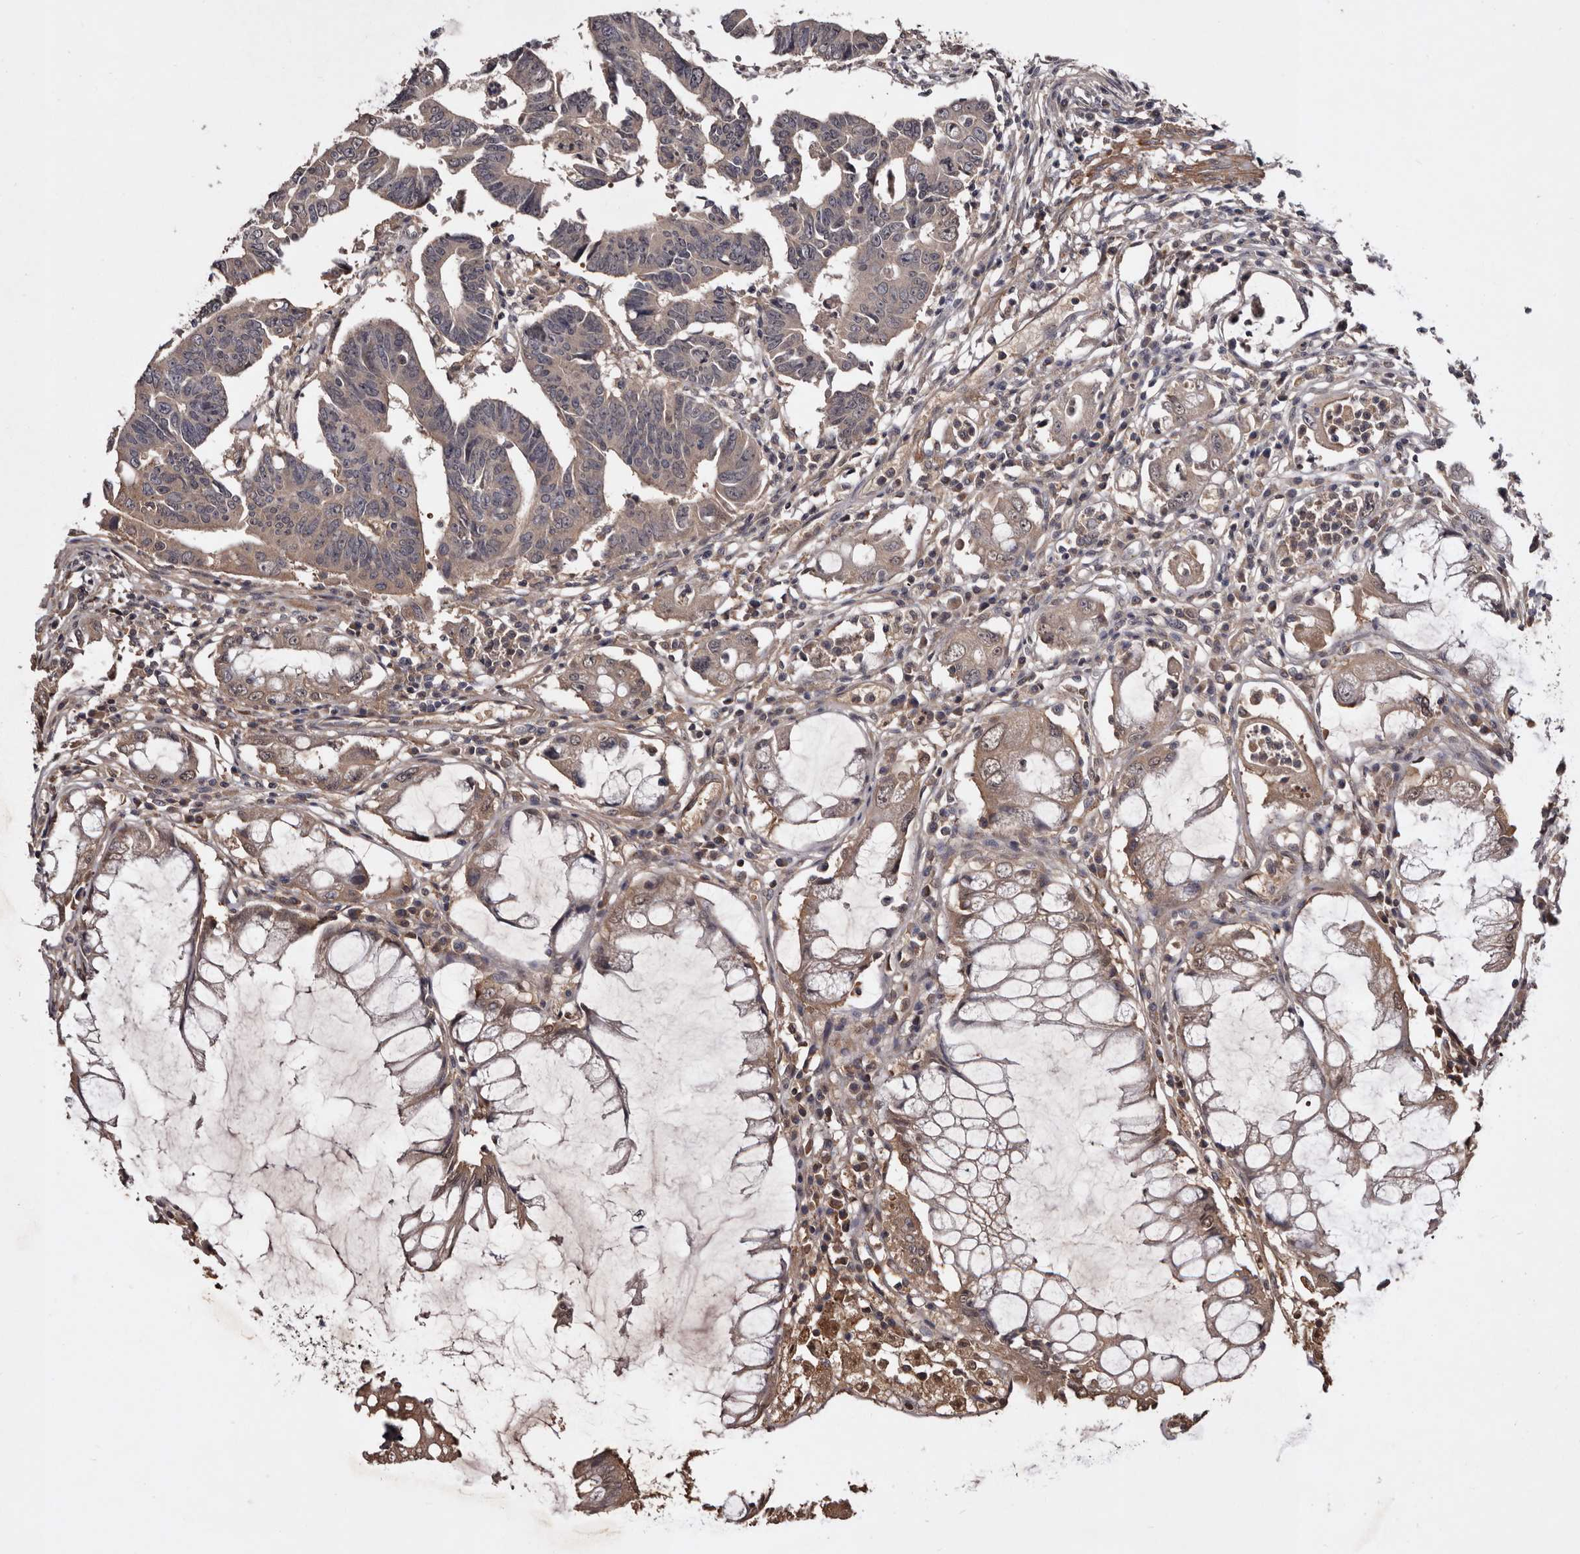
{"staining": {"intensity": "weak", "quantity": "<25%", "location": "cytoplasmic/membranous"}, "tissue": "colorectal cancer", "cell_type": "Tumor cells", "image_type": "cancer", "snomed": [{"axis": "morphology", "description": "Adenocarcinoma, NOS"}, {"axis": "topography", "description": "Rectum"}], "caption": "The histopathology image reveals no significant positivity in tumor cells of colorectal cancer.", "gene": "CYP1B1", "patient": {"sex": "female", "age": 65}}